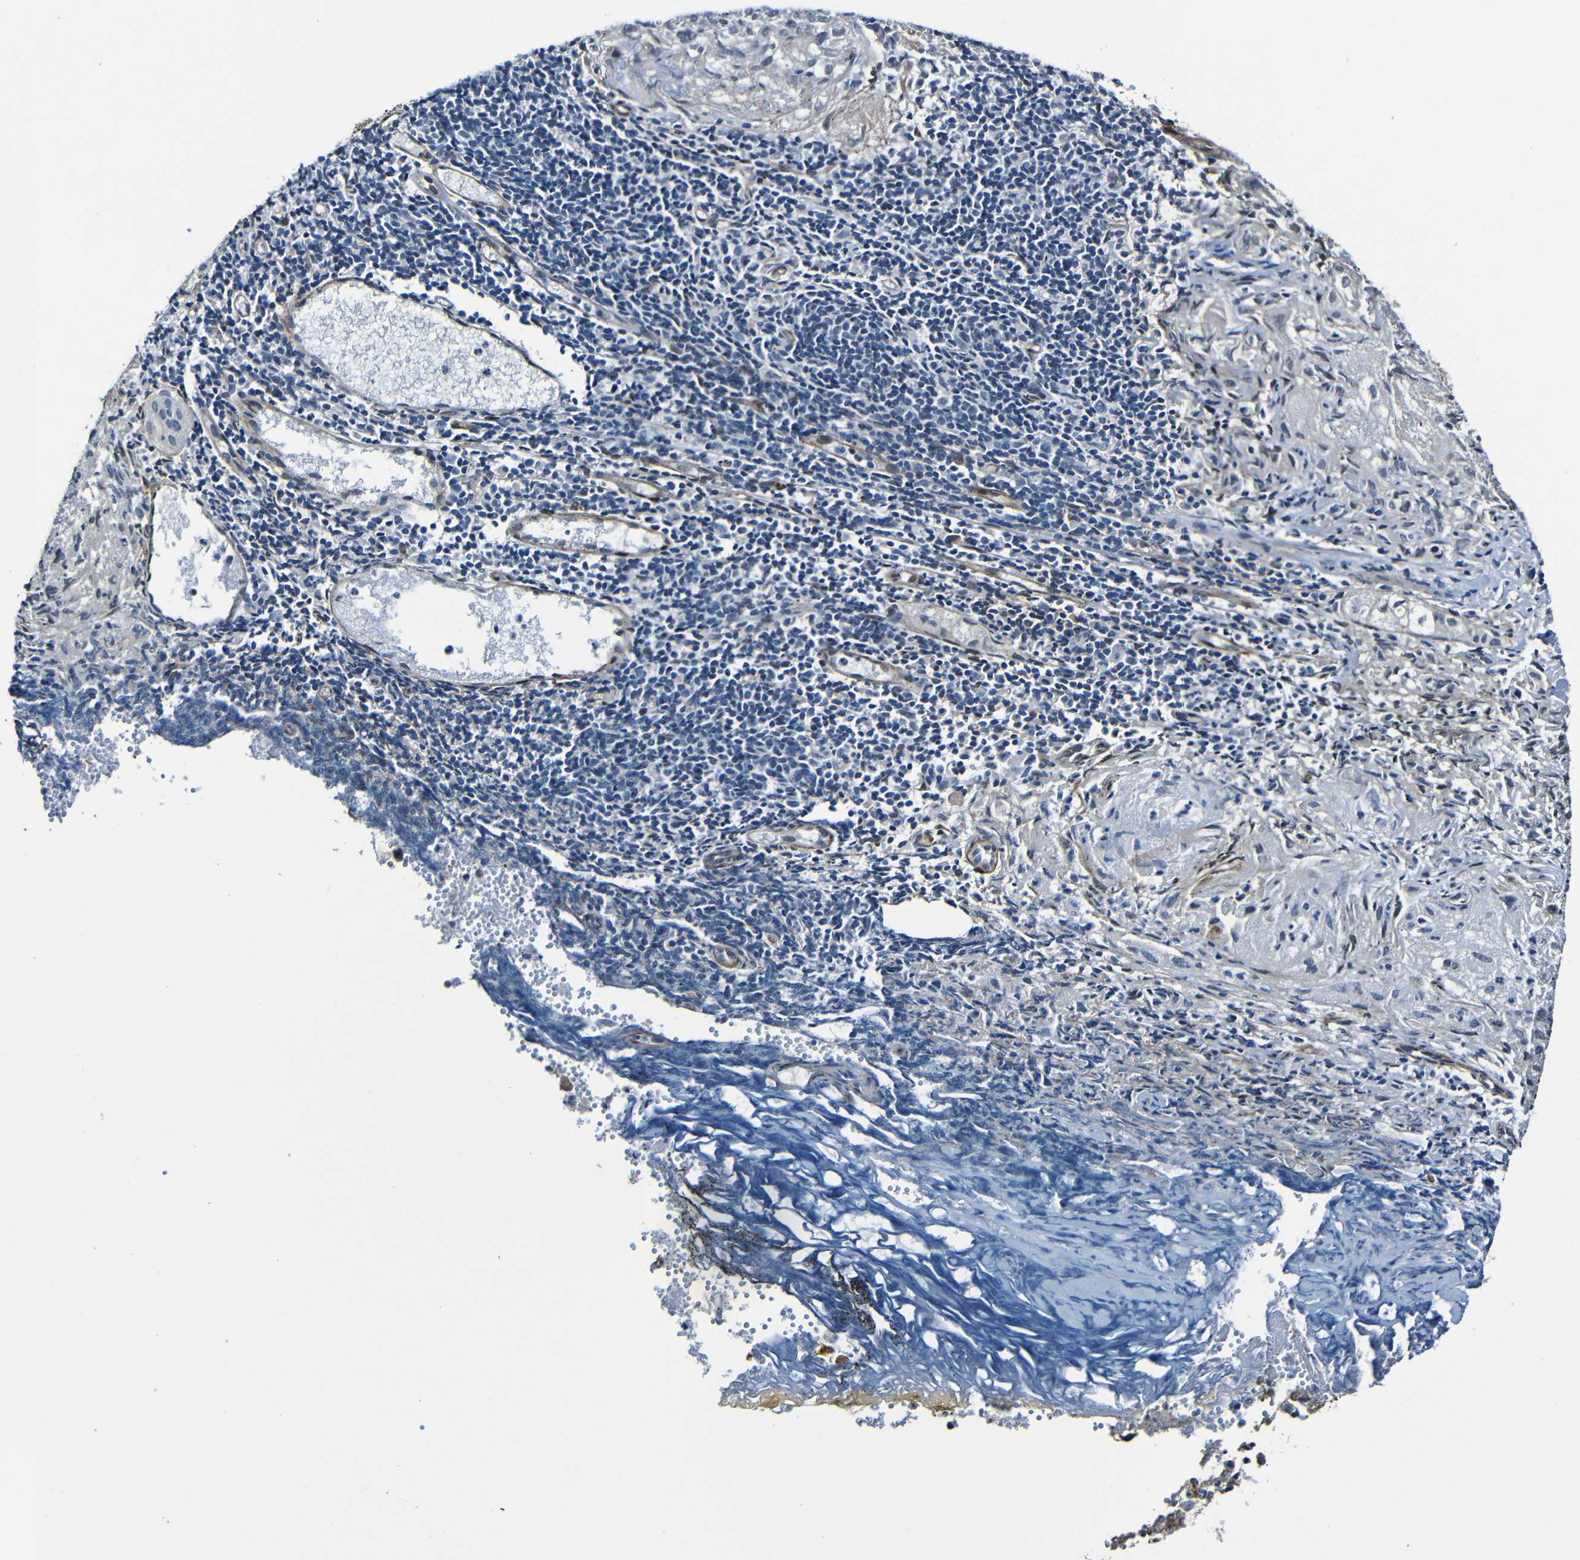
{"staining": {"intensity": "negative", "quantity": "none", "location": "none"}, "tissue": "lung cancer", "cell_type": "Tumor cells", "image_type": "cancer", "snomed": [{"axis": "morphology", "description": "Inflammation, NOS"}, {"axis": "morphology", "description": "Squamous cell carcinoma, NOS"}, {"axis": "topography", "description": "Lymph node"}, {"axis": "topography", "description": "Soft tissue"}, {"axis": "topography", "description": "Lung"}], "caption": "Image shows no protein staining in tumor cells of lung cancer (squamous cell carcinoma) tissue. Nuclei are stained in blue.", "gene": "LGR5", "patient": {"sex": "male", "age": 66}}